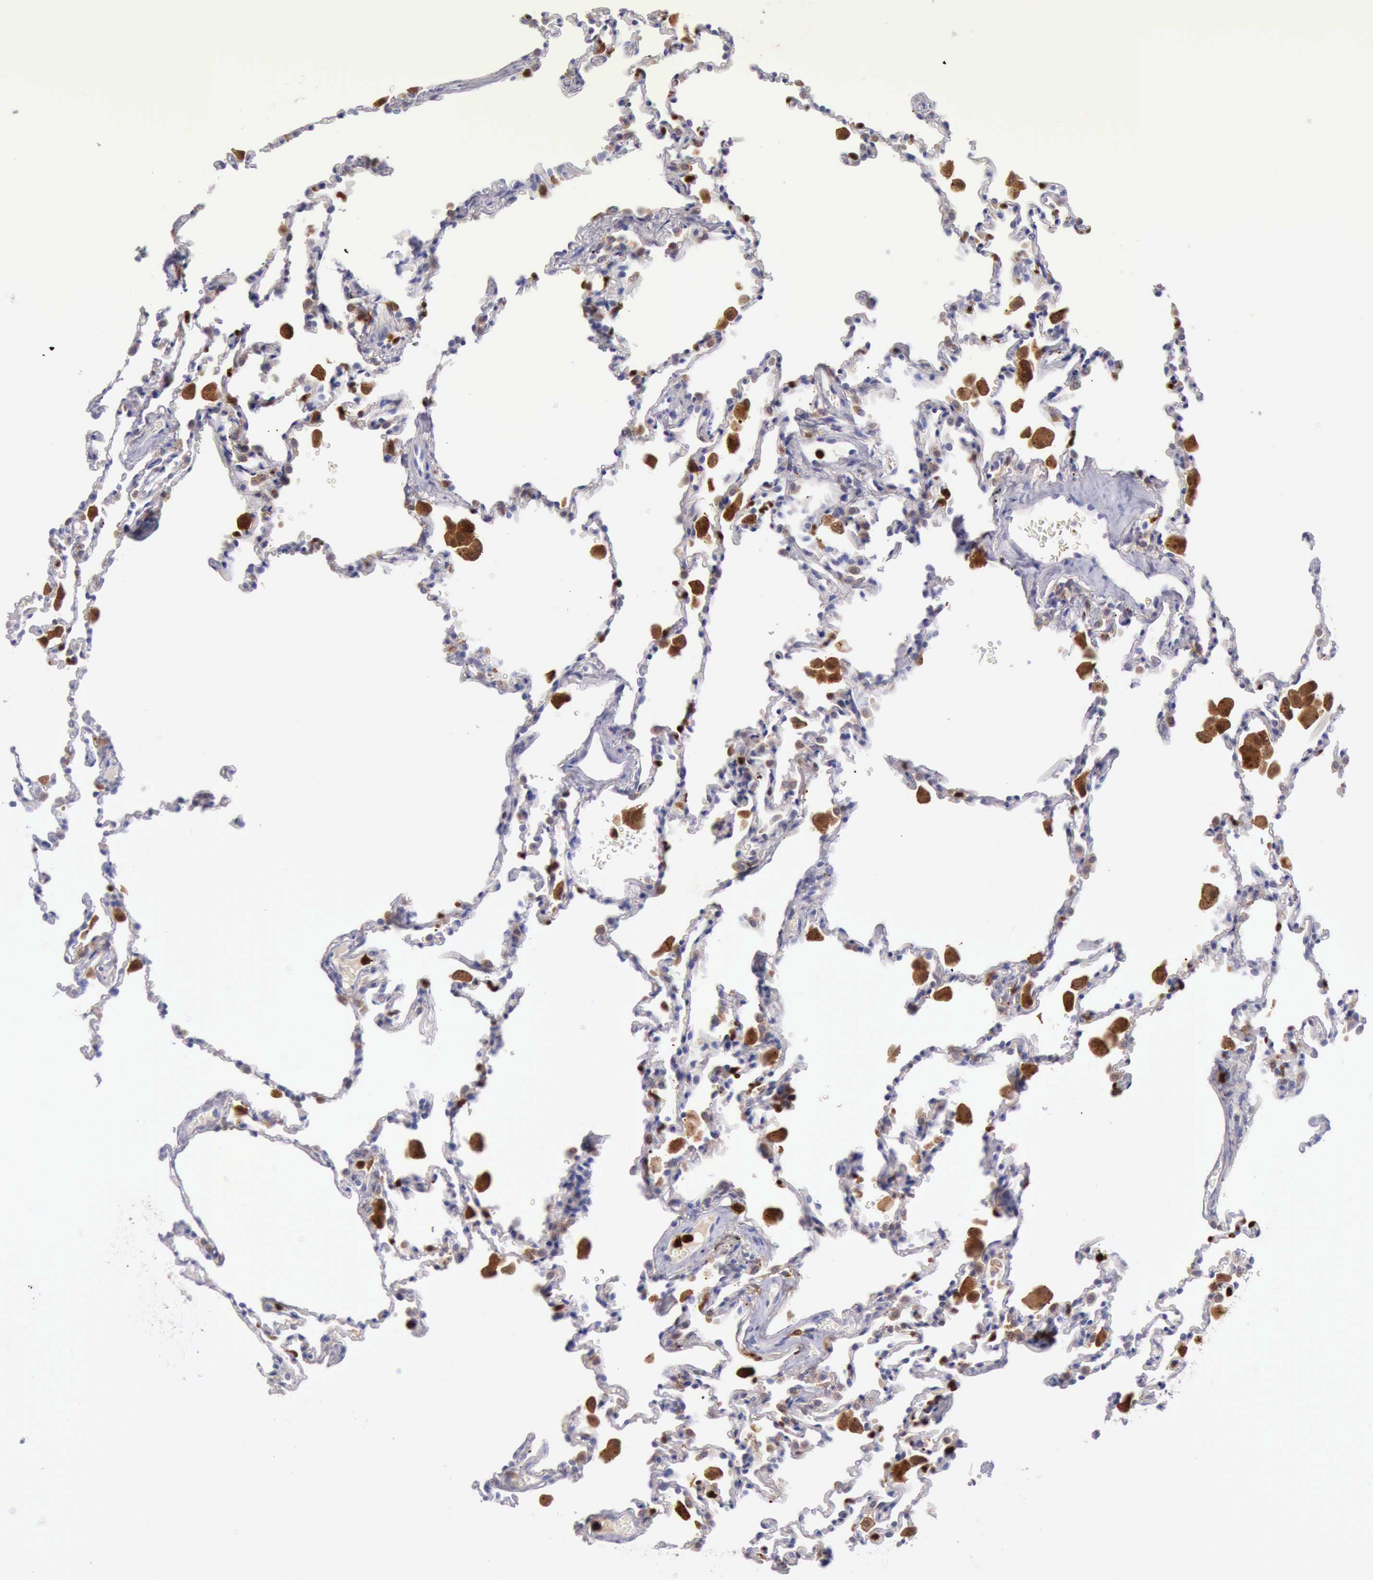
{"staining": {"intensity": "negative", "quantity": "none", "location": "none"}, "tissue": "lung", "cell_type": "Alveolar cells", "image_type": "normal", "snomed": [{"axis": "morphology", "description": "Normal tissue, NOS"}, {"axis": "topography", "description": "Lung"}], "caption": "Unremarkable lung was stained to show a protein in brown. There is no significant expression in alveolar cells. Brightfield microscopy of IHC stained with DAB (3,3'-diaminobenzidine) (brown) and hematoxylin (blue), captured at high magnification.", "gene": "CSTA", "patient": {"sex": "male", "age": 59}}